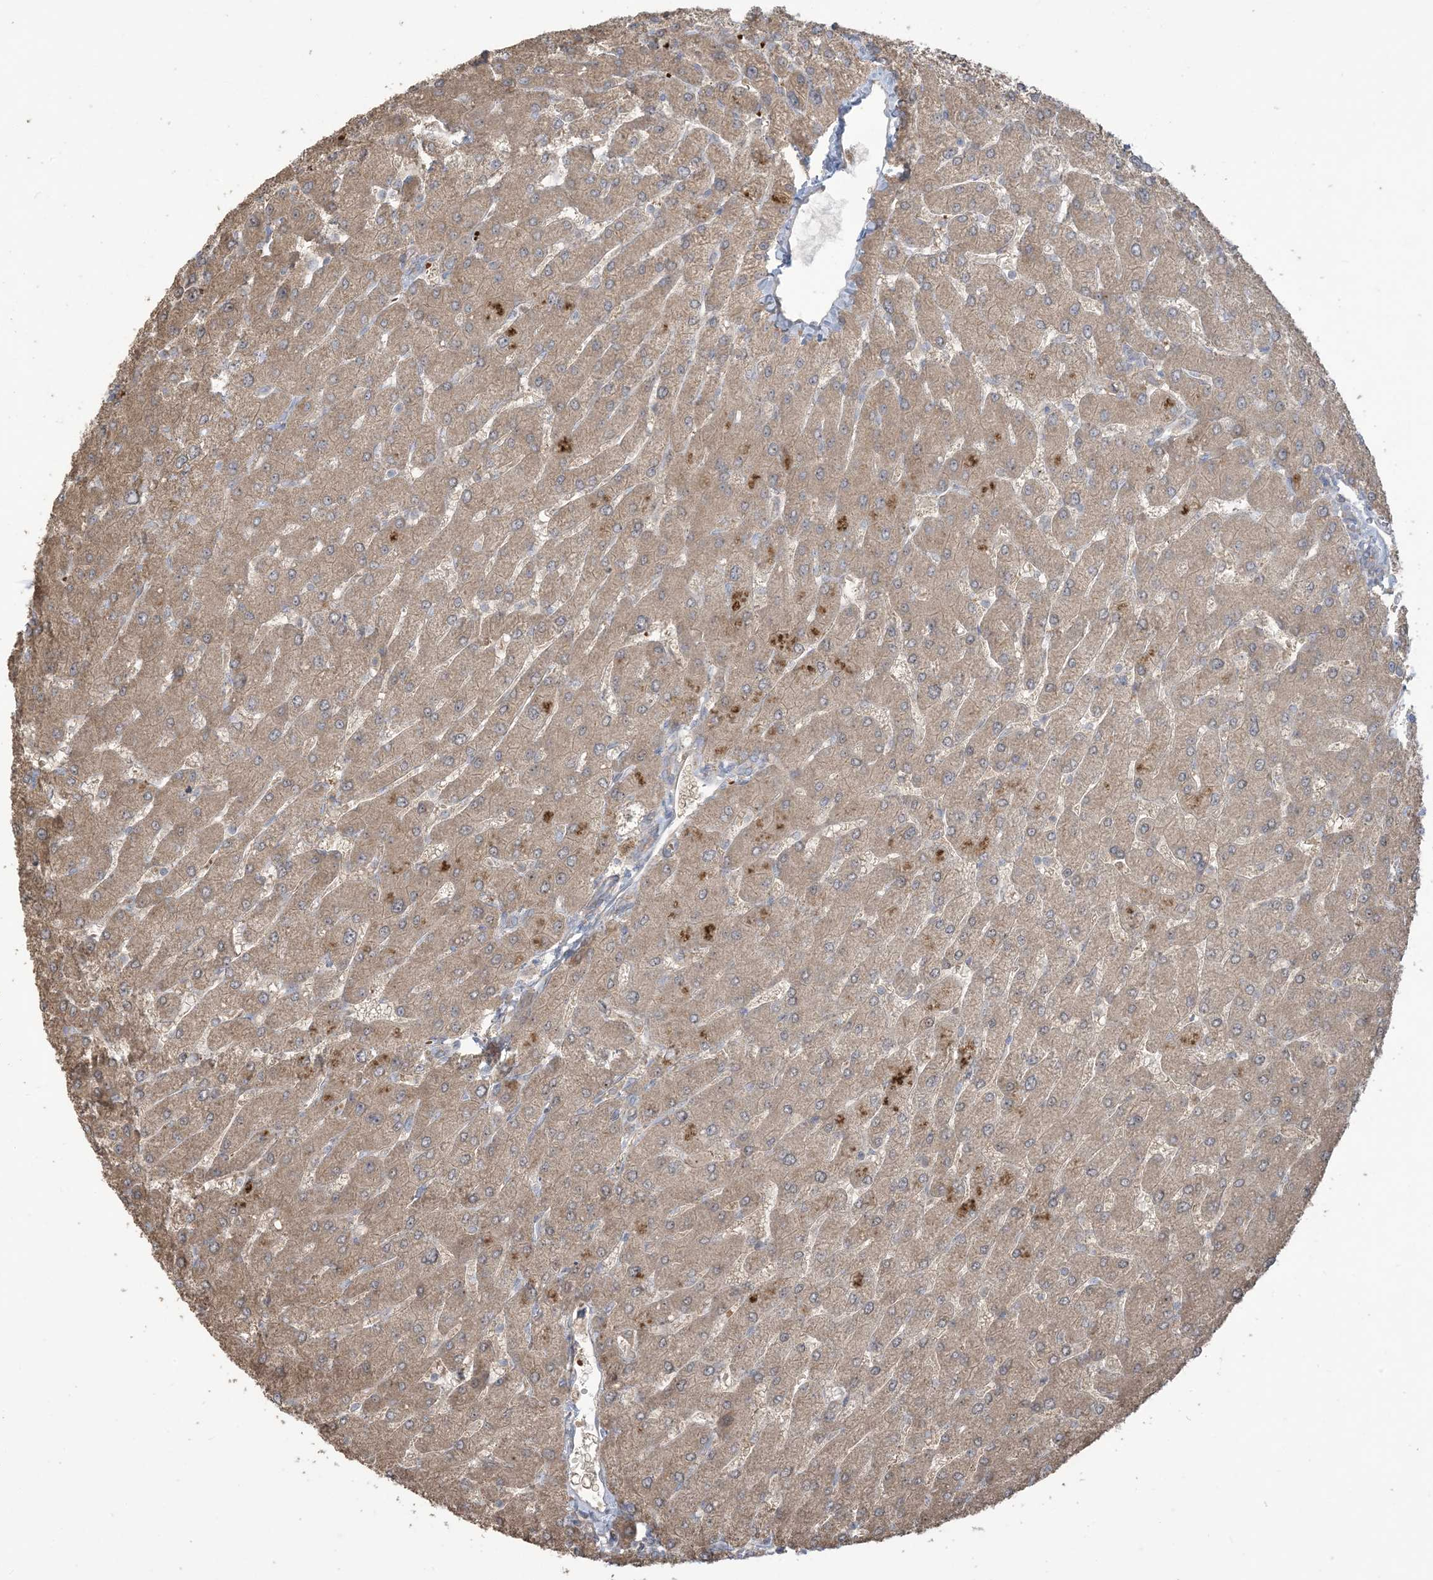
{"staining": {"intensity": "weak", "quantity": "<25%", "location": "cytoplasmic/membranous"}, "tissue": "liver", "cell_type": "Cholangiocytes", "image_type": "normal", "snomed": [{"axis": "morphology", "description": "Normal tissue, NOS"}, {"axis": "topography", "description": "Liver"}], "caption": "DAB (3,3'-diaminobenzidine) immunohistochemical staining of unremarkable human liver demonstrates no significant staining in cholangiocytes.", "gene": "KLHL18", "patient": {"sex": "male", "age": 55}}